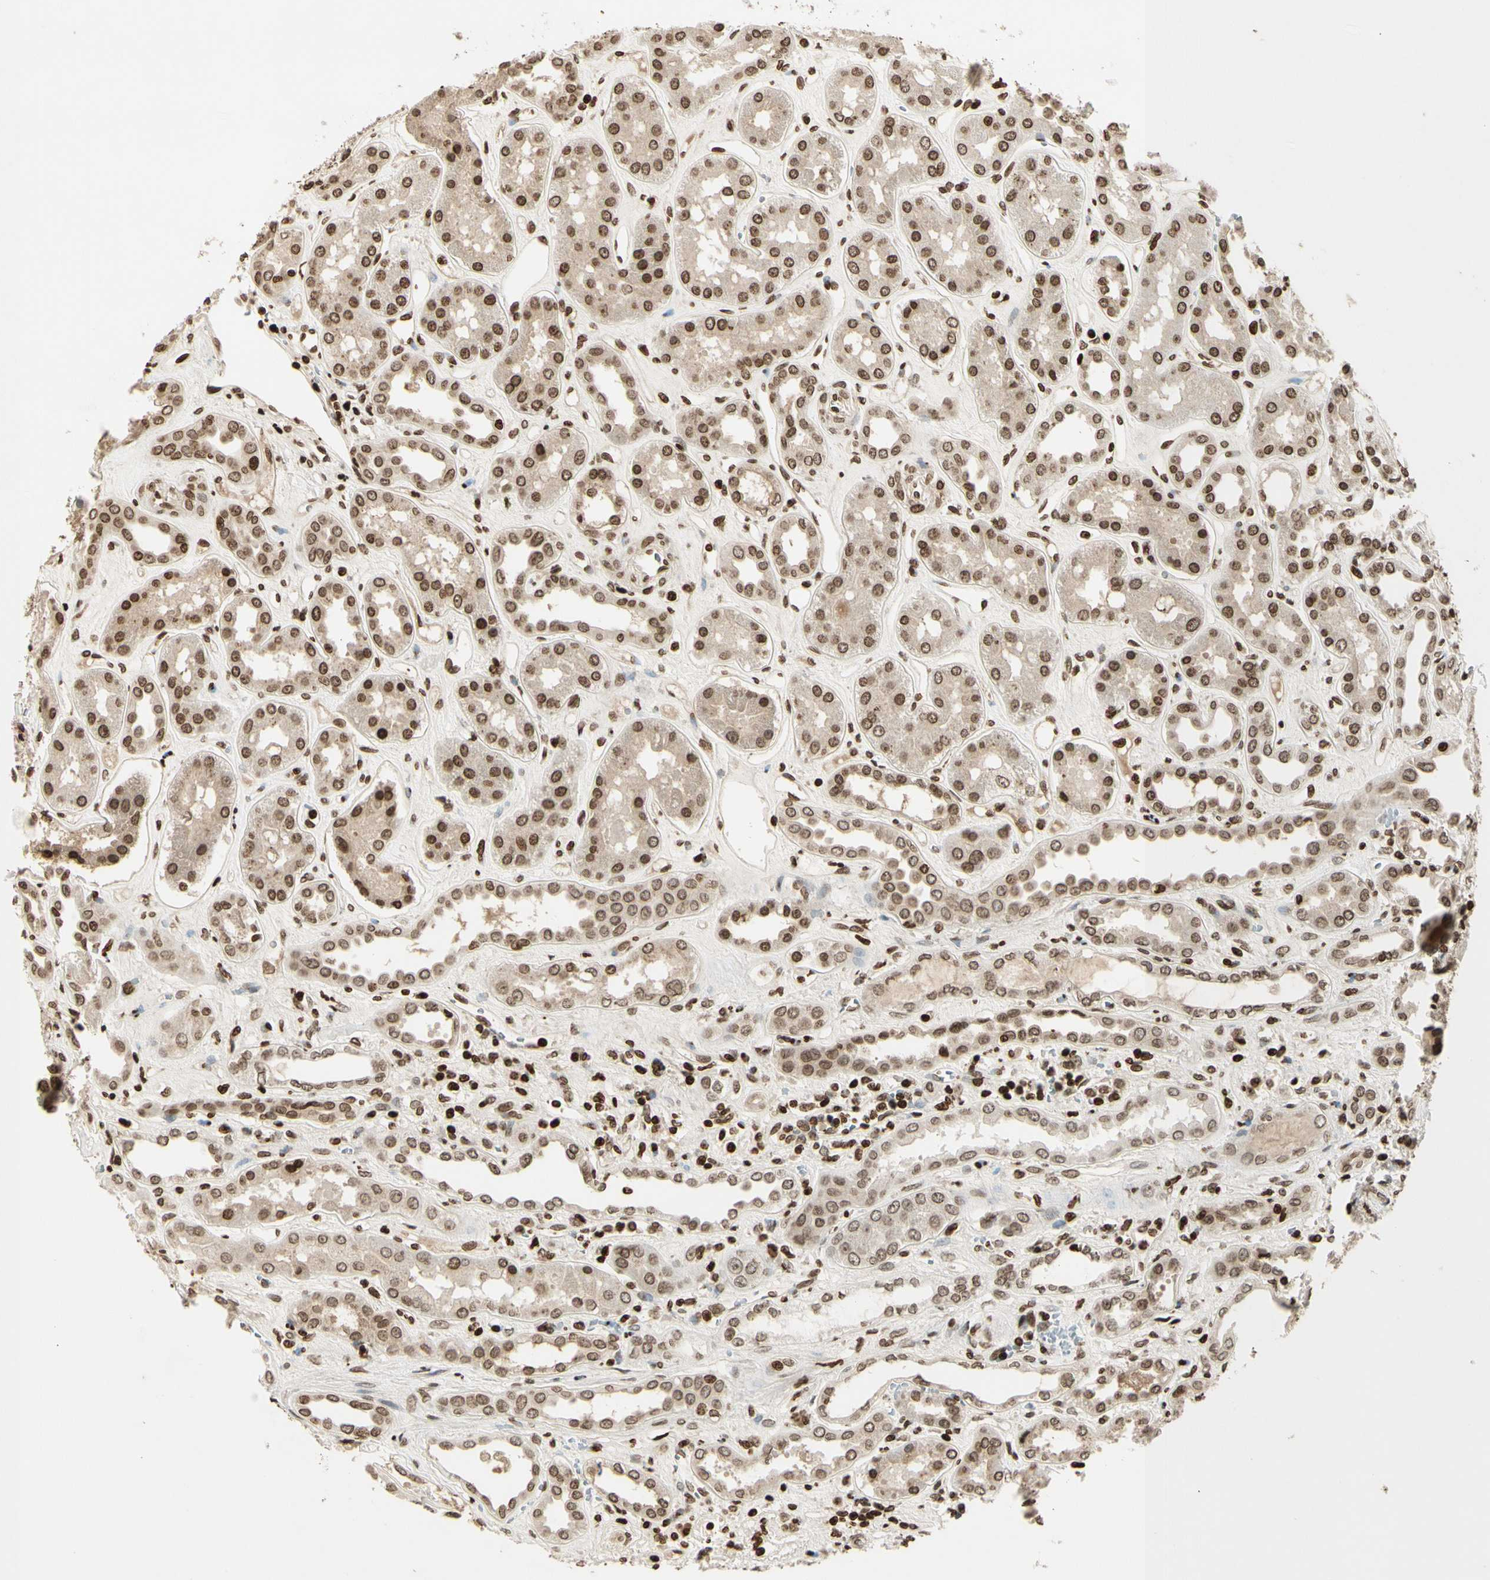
{"staining": {"intensity": "moderate", "quantity": "25%-75%", "location": "nuclear"}, "tissue": "kidney", "cell_type": "Cells in glomeruli", "image_type": "normal", "snomed": [{"axis": "morphology", "description": "Normal tissue, NOS"}, {"axis": "topography", "description": "Kidney"}], "caption": "High-power microscopy captured an IHC histopathology image of unremarkable kidney, revealing moderate nuclear positivity in about 25%-75% of cells in glomeruli.", "gene": "RORA", "patient": {"sex": "male", "age": 59}}